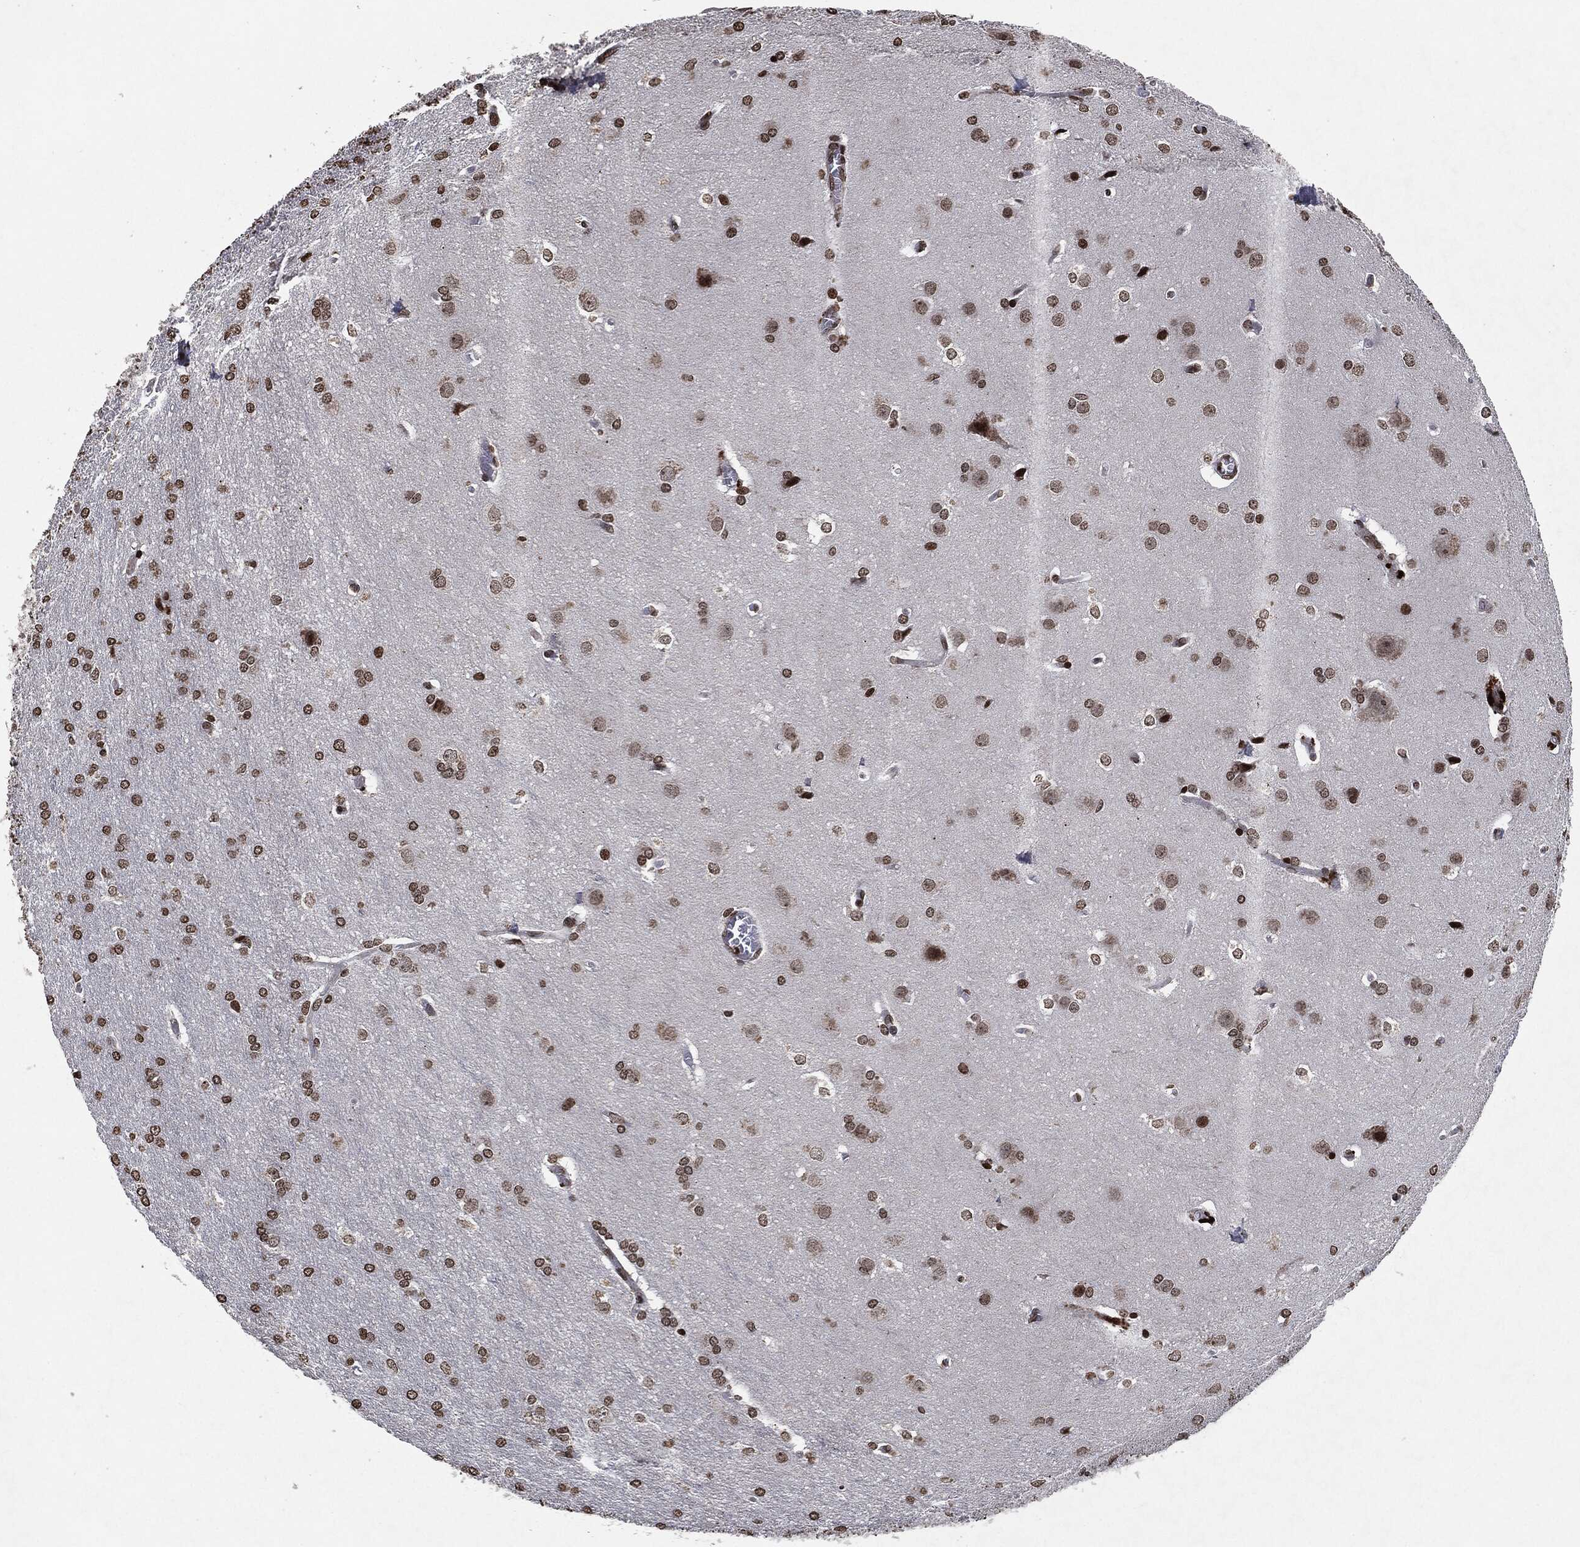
{"staining": {"intensity": "strong", "quantity": ">75%", "location": "nuclear"}, "tissue": "glioma", "cell_type": "Tumor cells", "image_type": "cancer", "snomed": [{"axis": "morphology", "description": "Glioma, malignant, Low grade"}, {"axis": "topography", "description": "Brain"}], "caption": "Immunohistochemistry (IHC) of human malignant glioma (low-grade) exhibits high levels of strong nuclear expression in approximately >75% of tumor cells. The protein of interest is shown in brown color, while the nuclei are stained blue.", "gene": "JUN", "patient": {"sex": "female", "age": 32}}